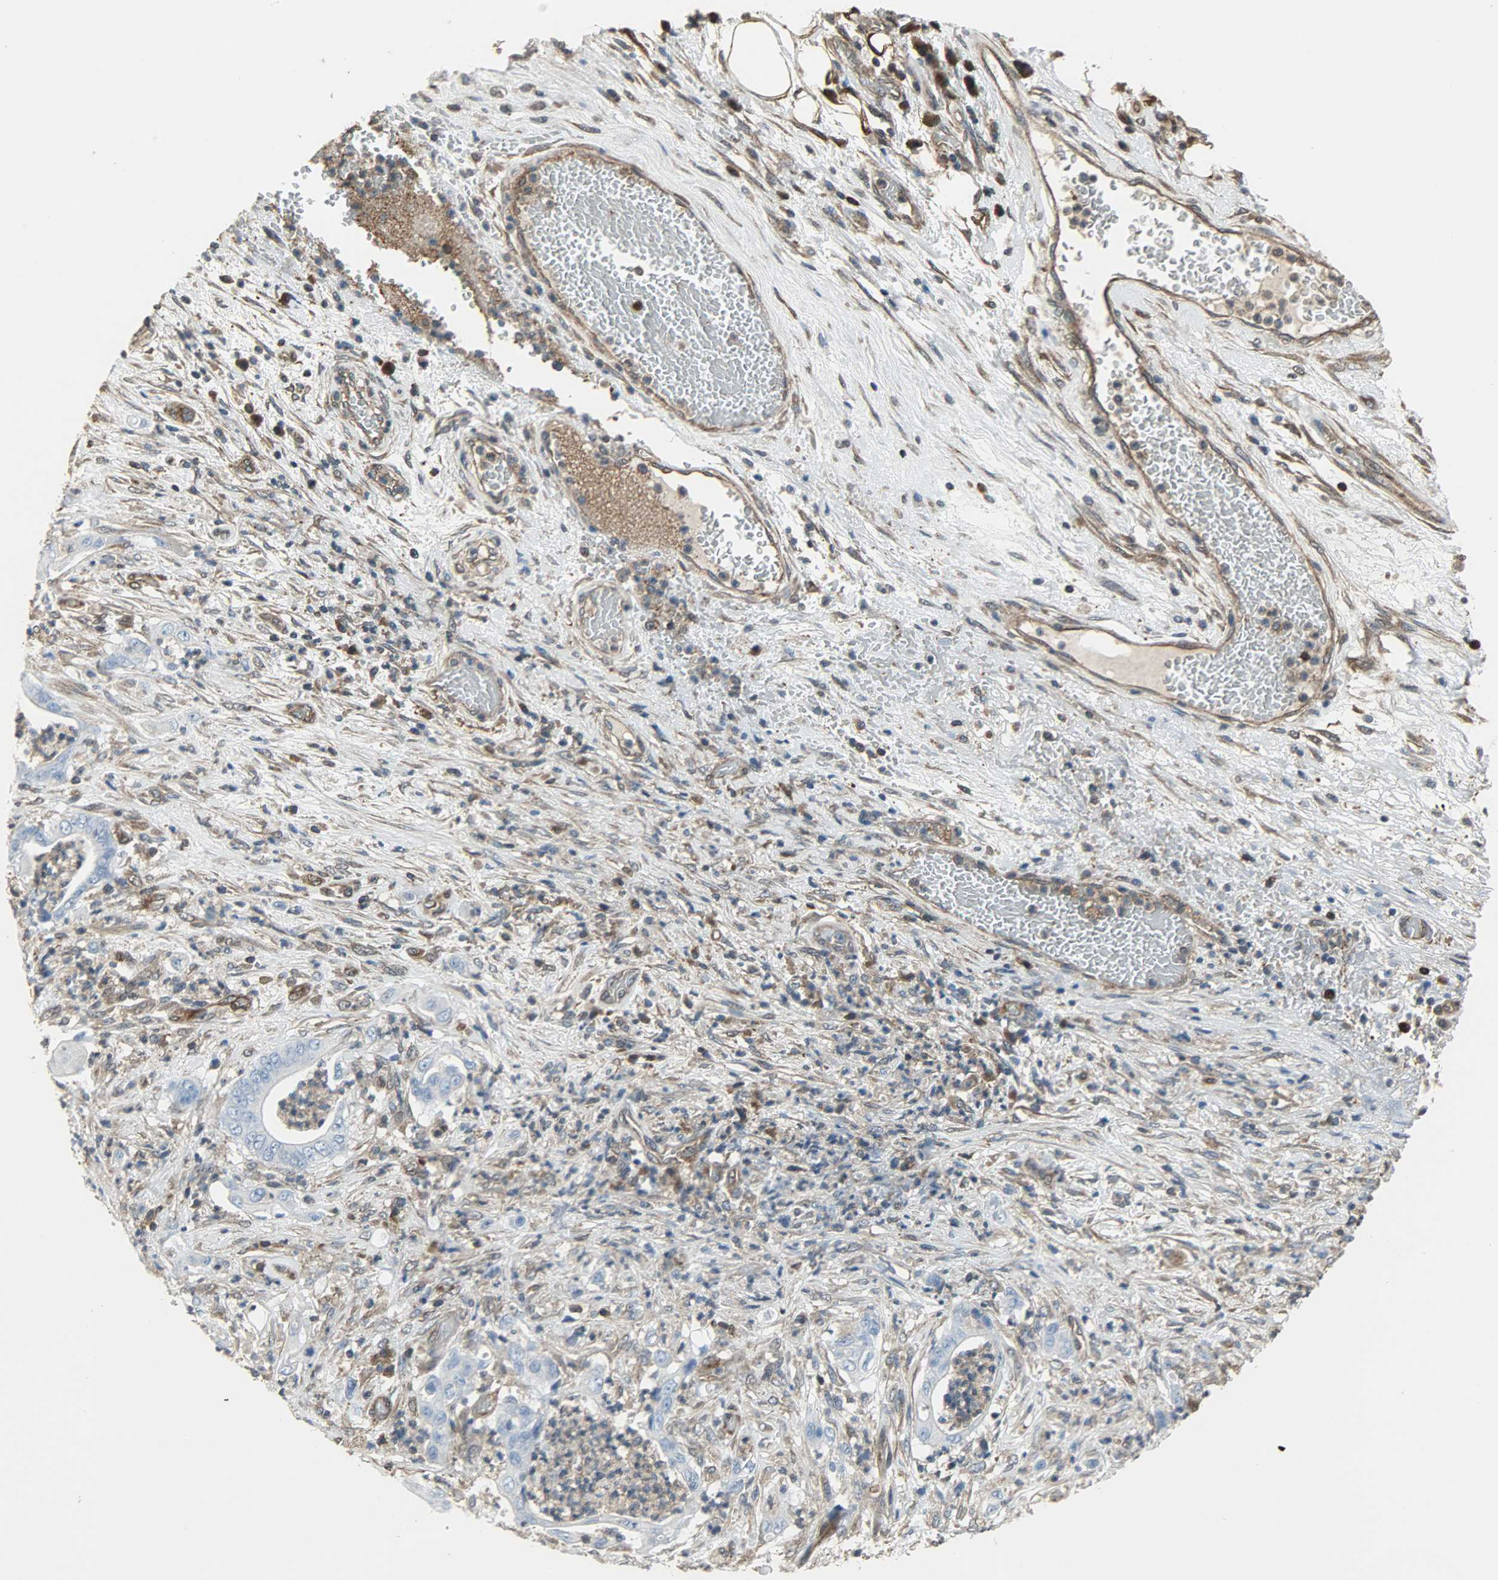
{"staining": {"intensity": "negative", "quantity": "none", "location": "none"}, "tissue": "stomach cancer", "cell_type": "Tumor cells", "image_type": "cancer", "snomed": [{"axis": "morphology", "description": "Adenocarcinoma, NOS"}, {"axis": "topography", "description": "Stomach"}], "caption": "Immunohistochemistry of stomach cancer exhibits no staining in tumor cells.", "gene": "LDHB", "patient": {"sex": "female", "age": 73}}